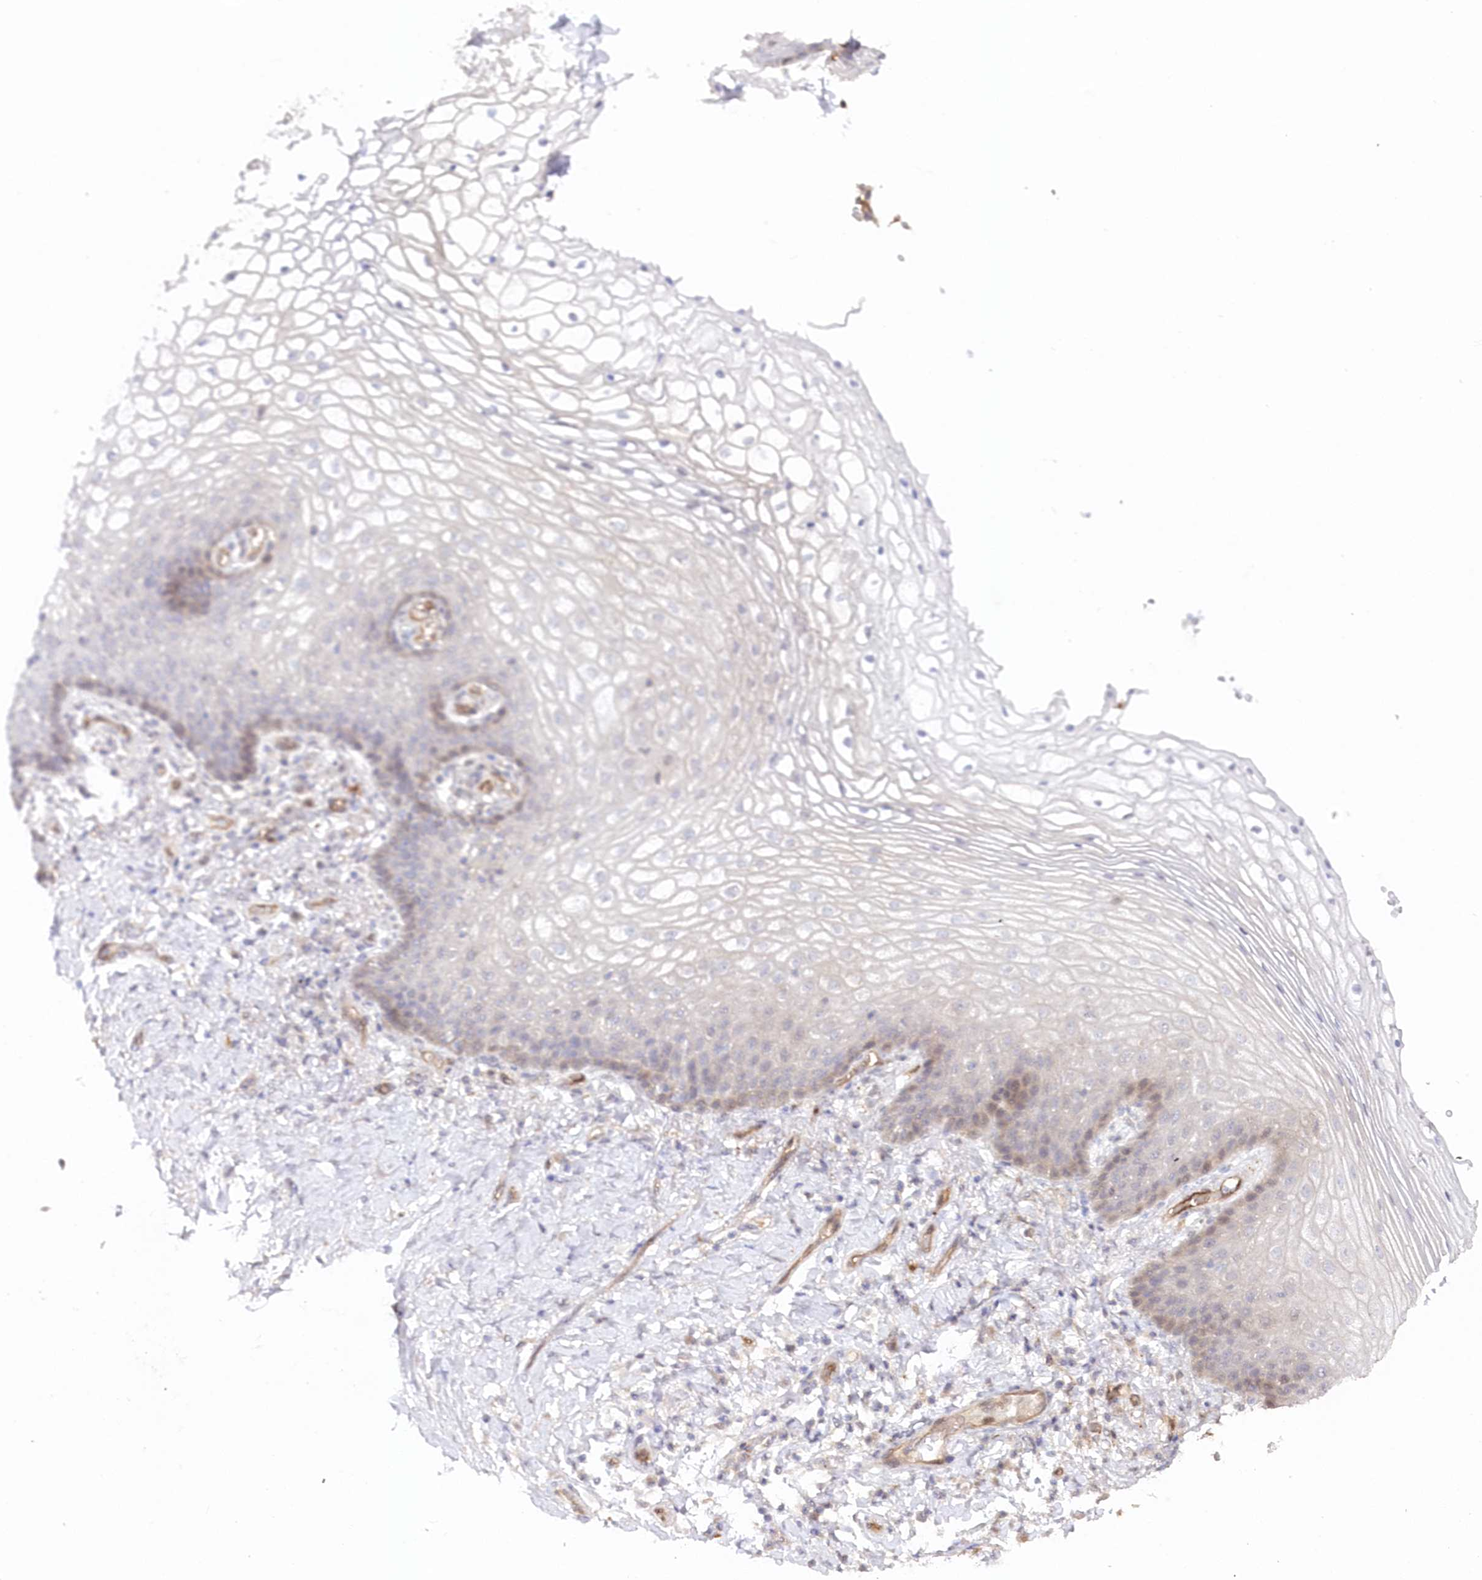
{"staining": {"intensity": "weak", "quantity": "<25%", "location": "cytoplasmic/membranous,nuclear"}, "tissue": "vagina", "cell_type": "Squamous epithelial cells", "image_type": "normal", "snomed": [{"axis": "morphology", "description": "Normal tissue, NOS"}, {"axis": "topography", "description": "Vagina"}], "caption": "Vagina was stained to show a protein in brown. There is no significant positivity in squamous epithelial cells. (Stains: DAB IHC with hematoxylin counter stain, Microscopy: brightfield microscopy at high magnification).", "gene": "GBE1", "patient": {"sex": "female", "age": 60}}